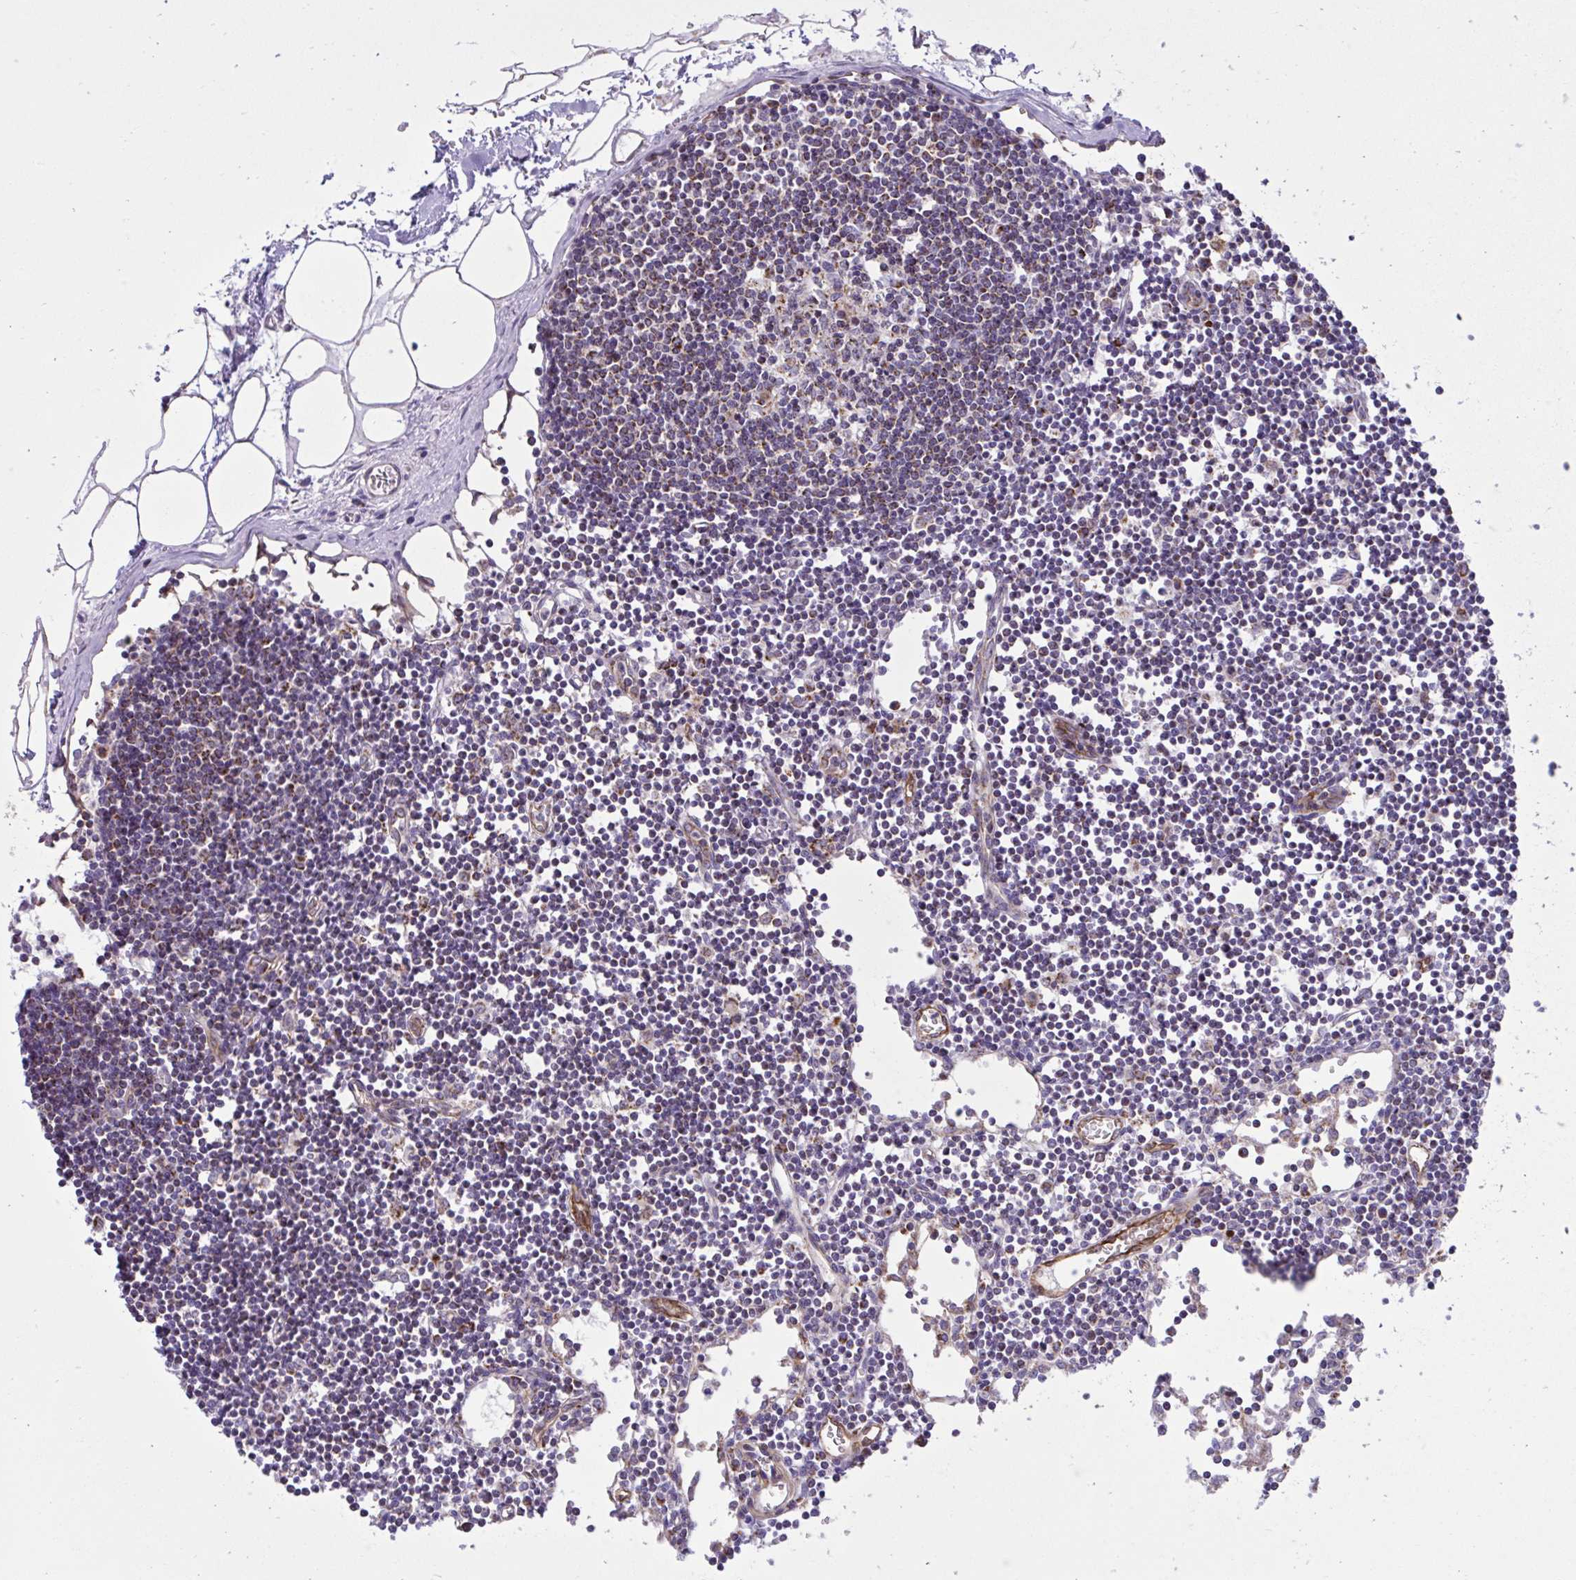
{"staining": {"intensity": "weak", "quantity": "25%-75%", "location": "cytoplasmic/membranous"}, "tissue": "lymph node", "cell_type": "Germinal center cells", "image_type": "normal", "snomed": [{"axis": "morphology", "description": "Normal tissue, NOS"}, {"axis": "topography", "description": "Lymph node"}], "caption": "Immunohistochemistry micrograph of unremarkable lymph node: human lymph node stained using immunohistochemistry exhibits low levels of weak protein expression localized specifically in the cytoplasmic/membranous of germinal center cells, appearing as a cytoplasmic/membranous brown color.", "gene": "LIMS1", "patient": {"sex": "female", "age": 65}}